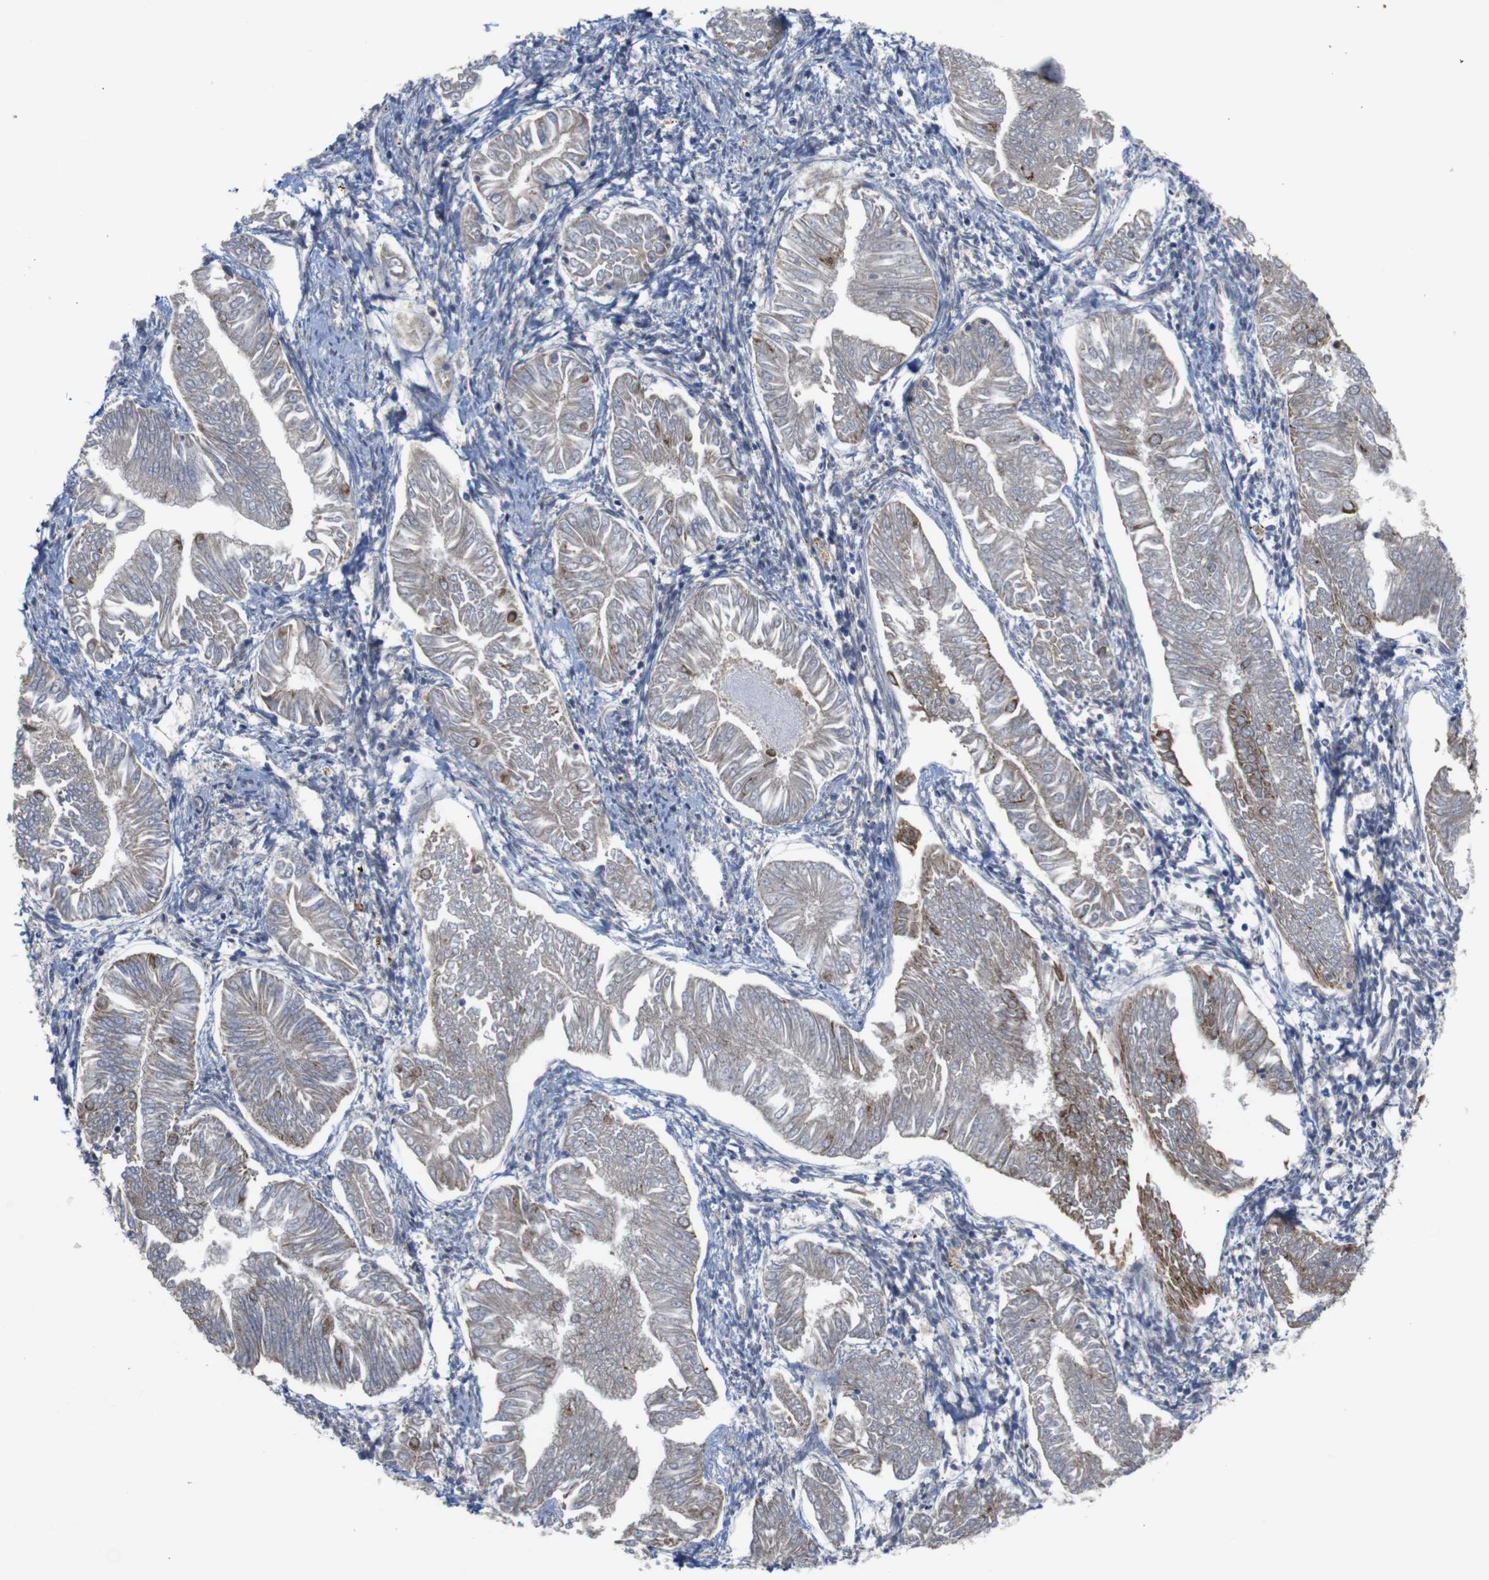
{"staining": {"intensity": "weak", "quantity": ">75%", "location": "cytoplasmic/membranous"}, "tissue": "endometrial cancer", "cell_type": "Tumor cells", "image_type": "cancer", "snomed": [{"axis": "morphology", "description": "Adenocarcinoma, NOS"}, {"axis": "topography", "description": "Endometrium"}], "caption": "Brown immunohistochemical staining in adenocarcinoma (endometrial) displays weak cytoplasmic/membranous staining in about >75% of tumor cells.", "gene": "ATP7B", "patient": {"sex": "female", "age": 53}}